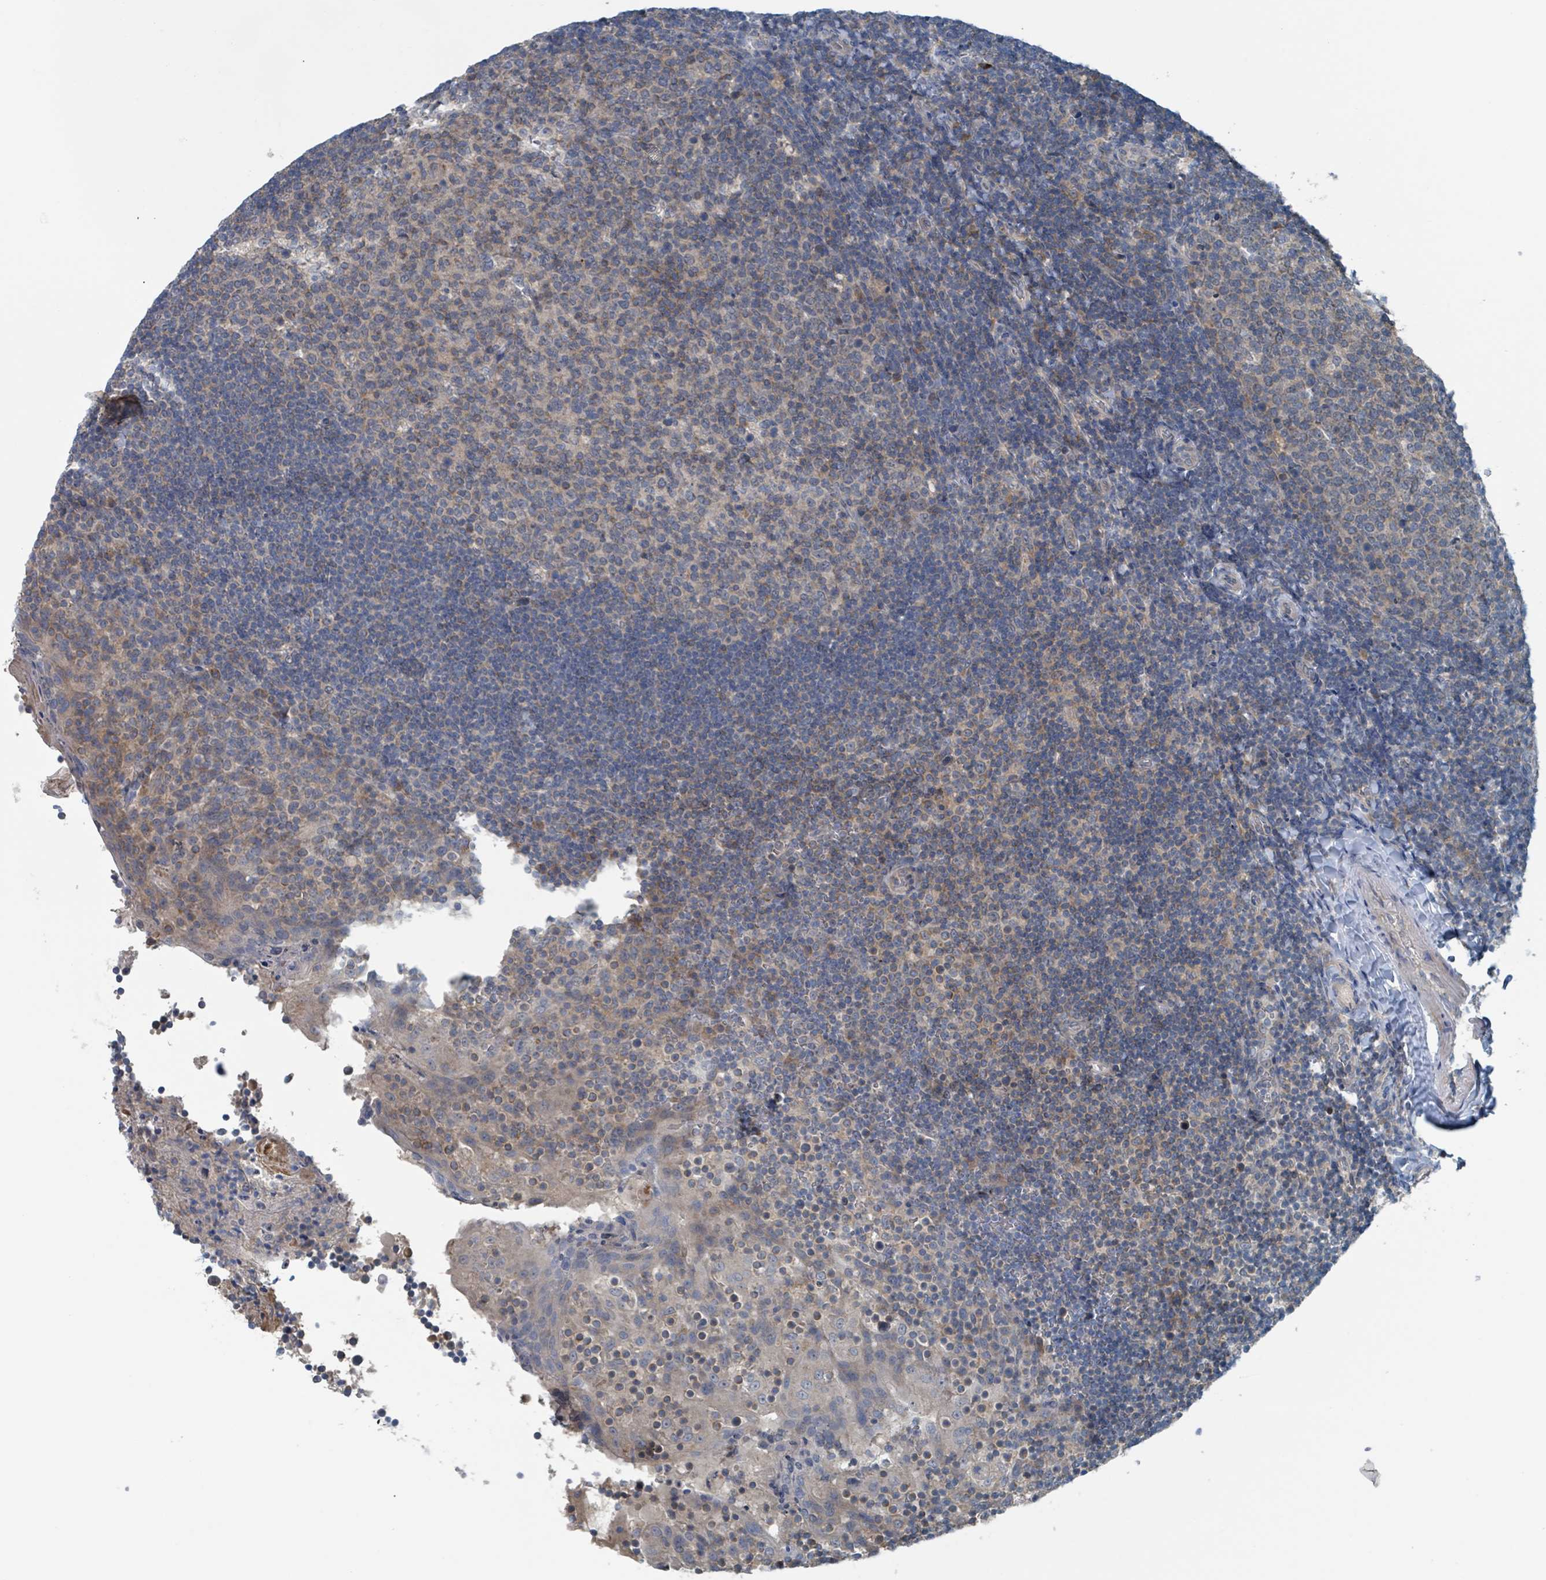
{"staining": {"intensity": "weak", "quantity": "<25%", "location": "cytoplasmic/membranous"}, "tissue": "tonsil", "cell_type": "Germinal center cells", "image_type": "normal", "snomed": [{"axis": "morphology", "description": "Normal tissue, NOS"}, {"axis": "topography", "description": "Tonsil"}], "caption": "DAB (3,3'-diaminobenzidine) immunohistochemical staining of benign human tonsil displays no significant expression in germinal center cells. (DAB (3,3'-diaminobenzidine) immunohistochemistry (IHC), high magnification).", "gene": "ACBD4", "patient": {"sex": "female", "age": 10}}